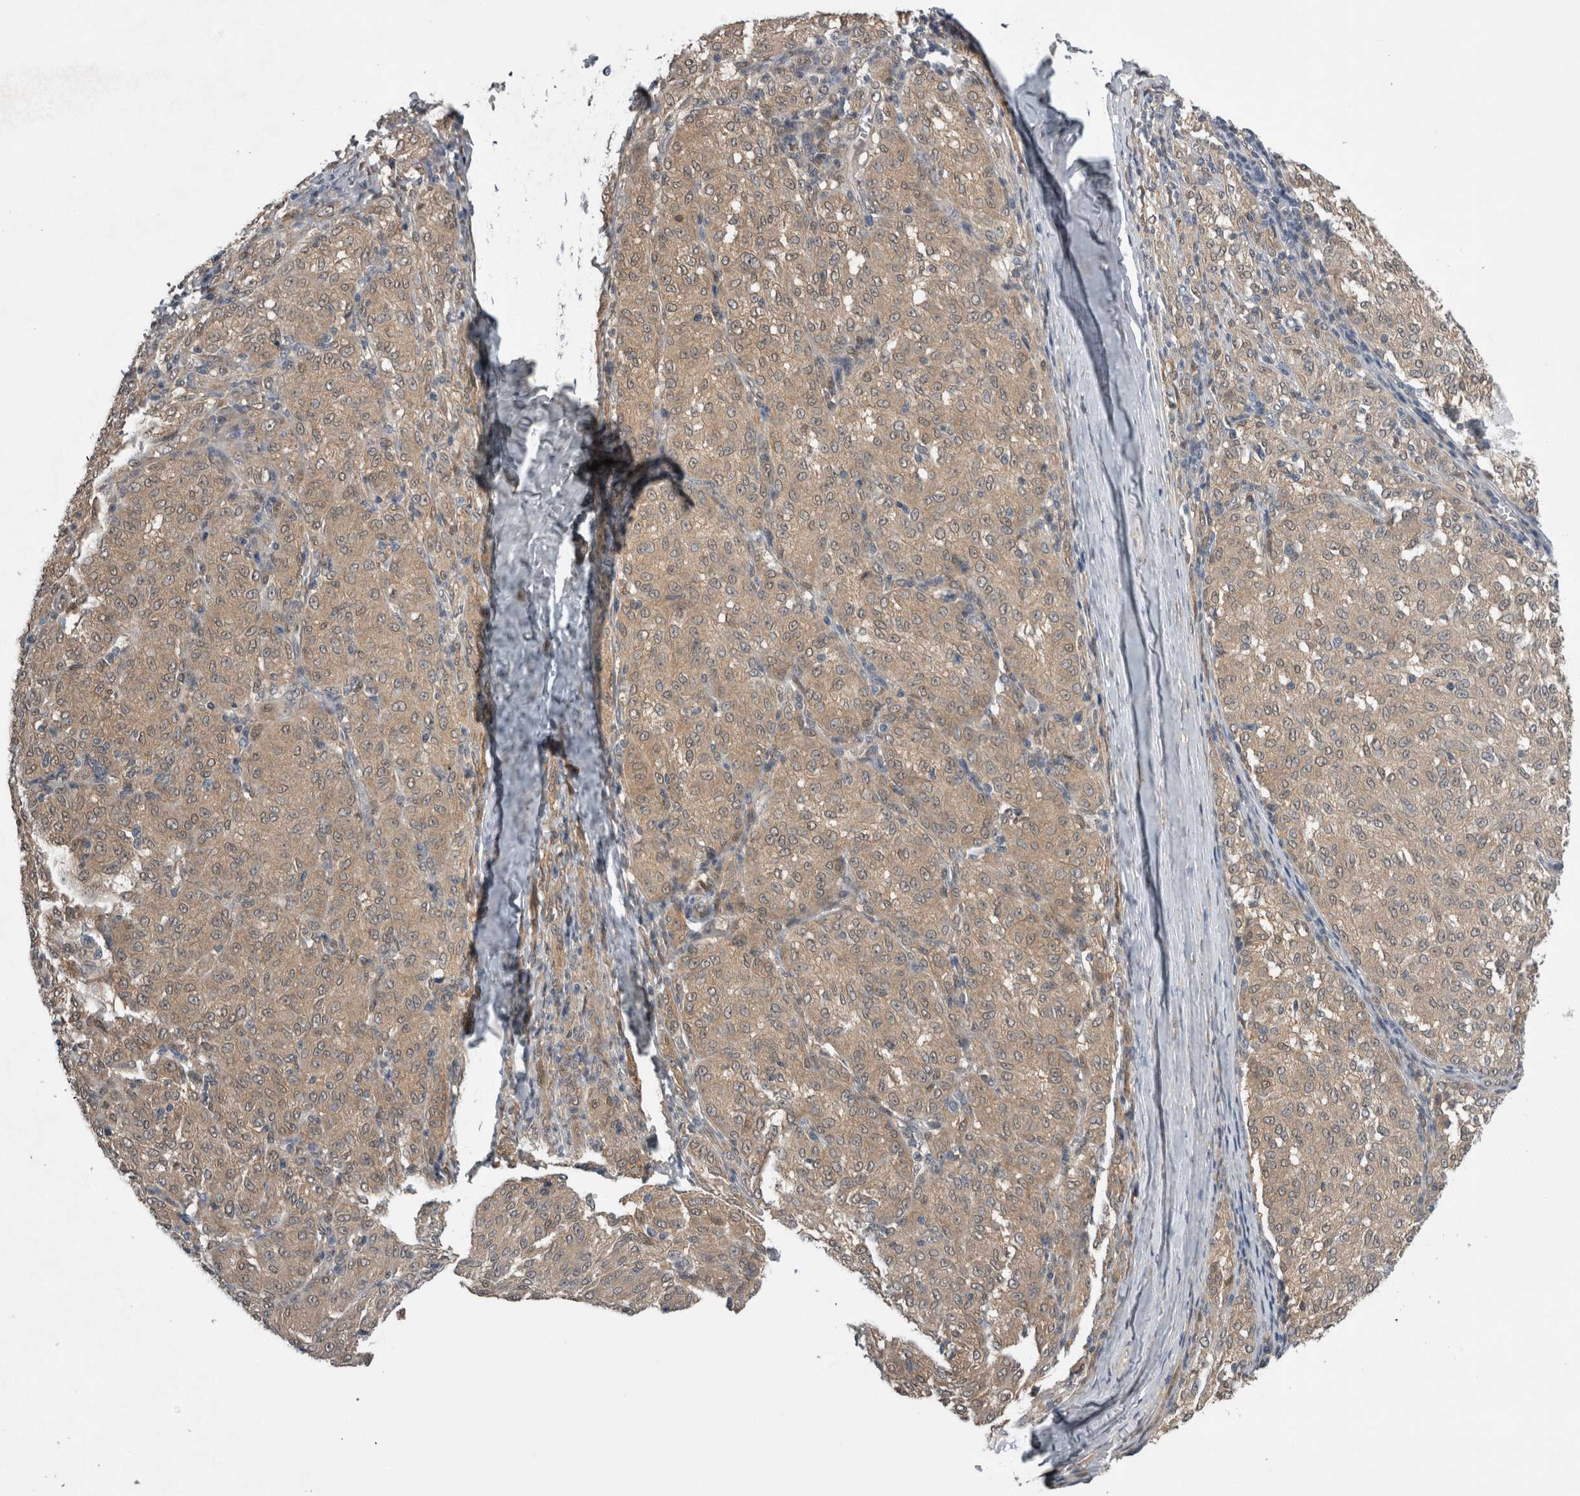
{"staining": {"intensity": "weak", "quantity": ">75%", "location": "cytoplasmic/membranous"}, "tissue": "melanoma", "cell_type": "Tumor cells", "image_type": "cancer", "snomed": [{"axis": "morphology", "description": "Malignant melanoma, NOS"}, {"axis": "topography", "description": "Skin"}], "caption": "This micrograph displays melanoma stained with immunohistochemistry to label a protein in brown. The cytoplasmic/membranous of tumor cells show weak positivity for the protein. Nuclei are counter-stained blue.", "gene": "NAPRT", "patient": {"sex": "female", "age": 72}}